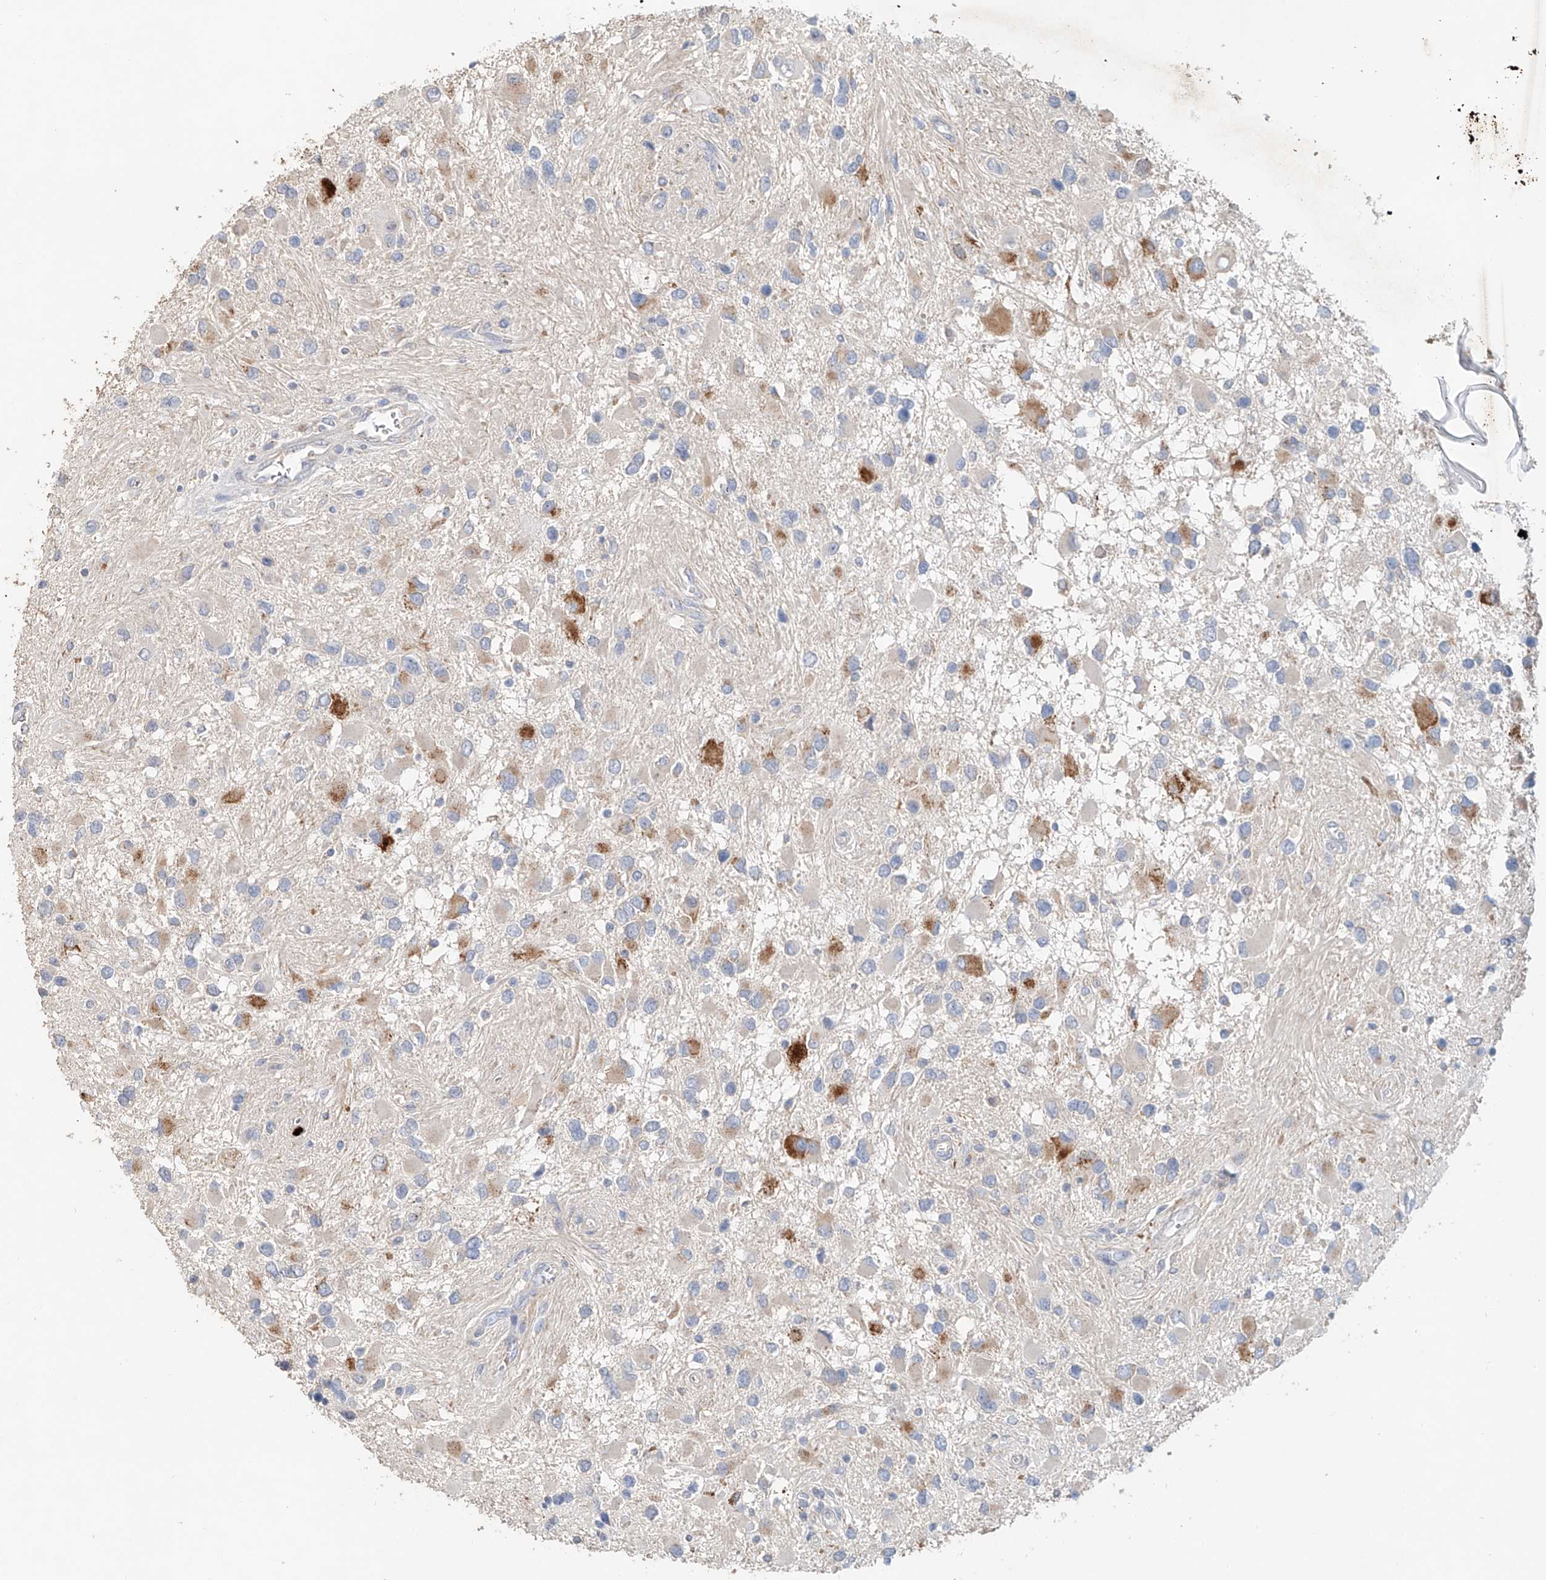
{"staining": {"intensity": "weak", "quantity": "<25%", "location": "cytoplasmic/membranous"}, "tissue": "glioma", "cell_type": "Tumor cells", "image_type": "cancer", "snomed": [{"axis": "morphology", "description": "Glioma, malignant, High grade"}, {"axis": "topography", "description": "Brain"}], "caption": "A high-resolution photomicrograph shows immunohistochemistry (IHC) staining of high-grade glioma (malignant), which reveals no significant positivity in tumor cells.", "gene": "TRIM47", "patient": {"sex": "male", "age": 53}}